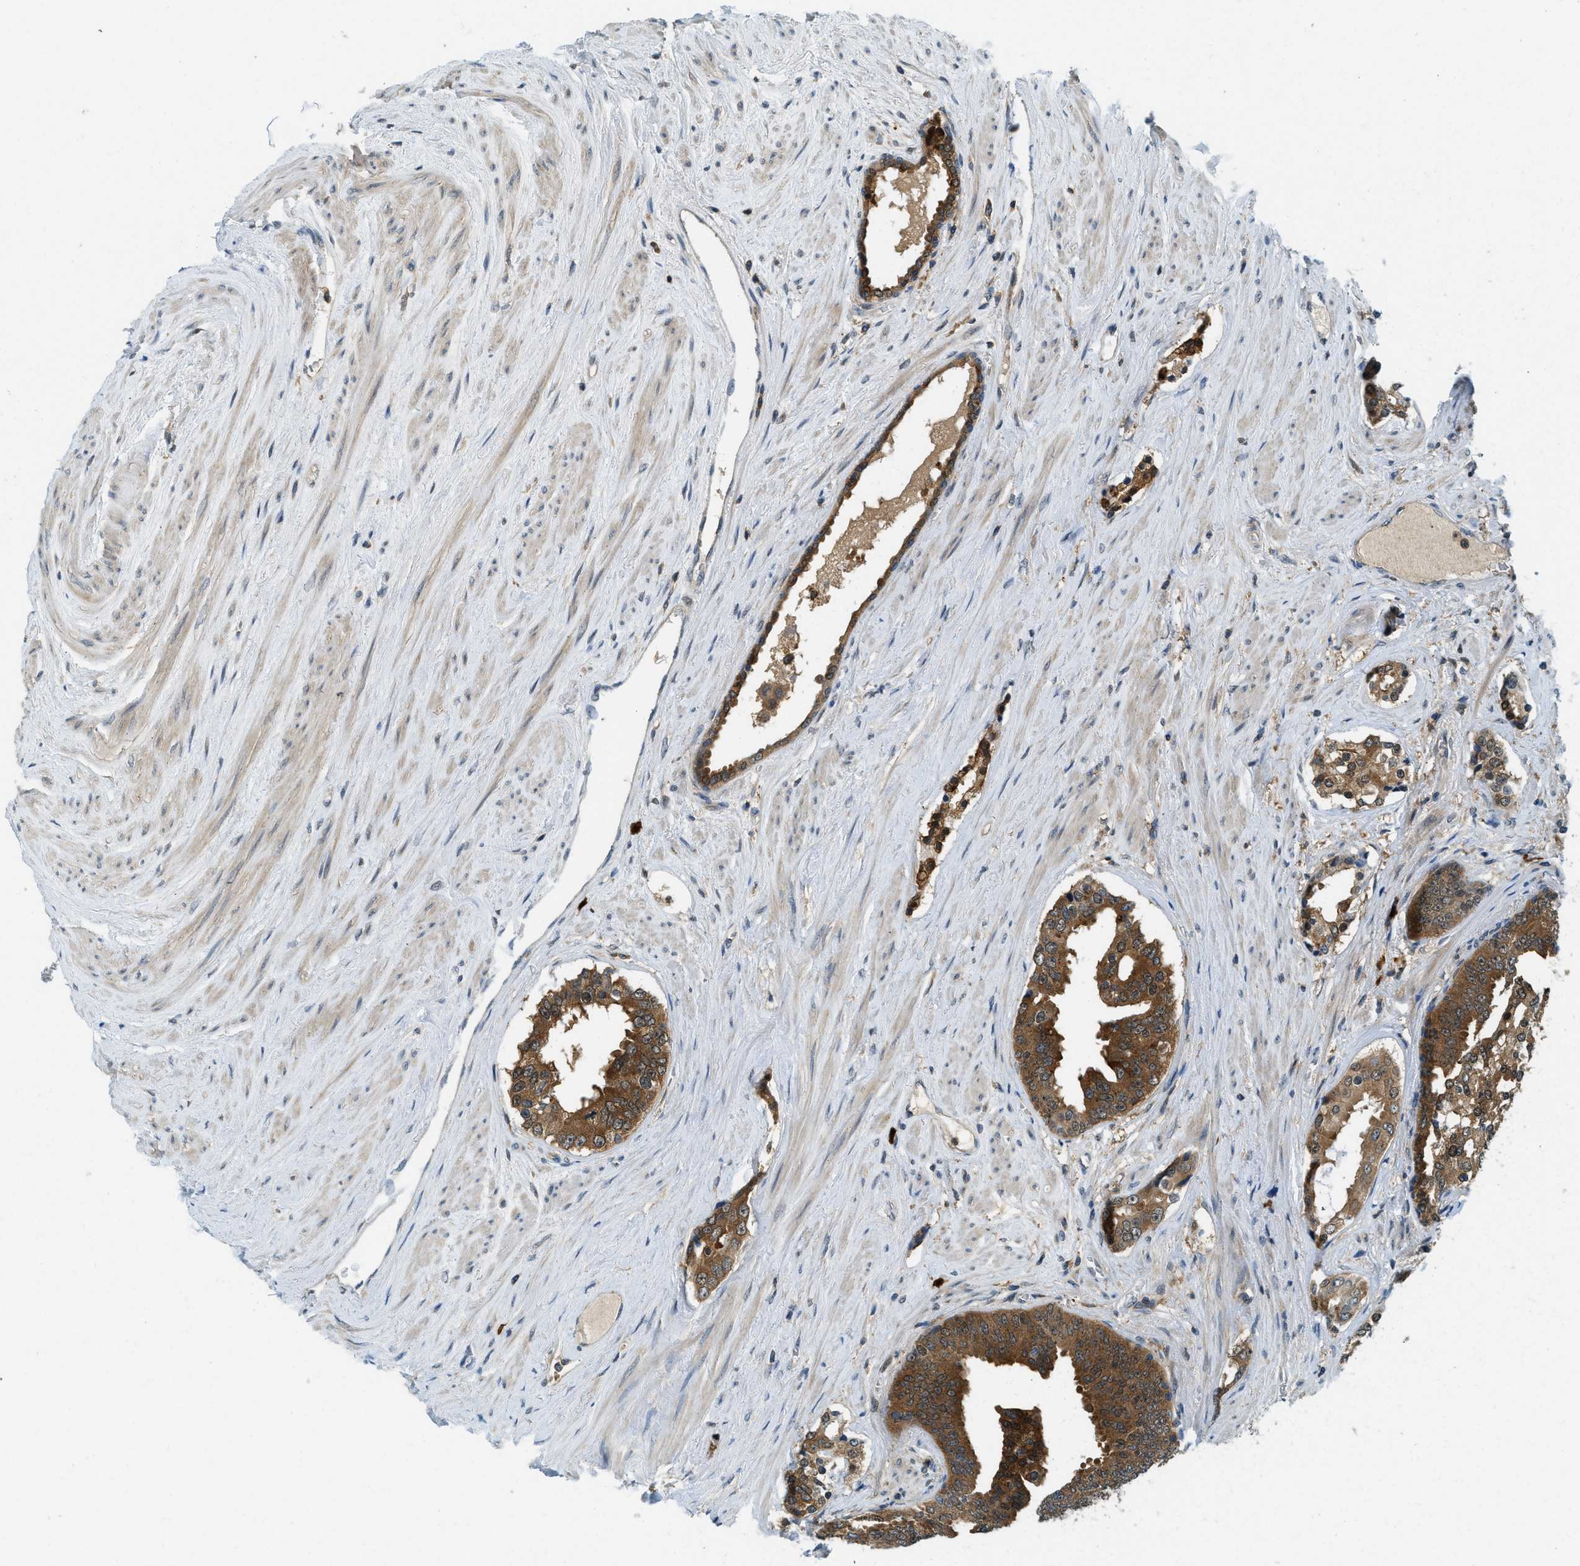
{"staining": {"intensity": "strong", "quantity": ">75%", "location": "cytoplasmic/membranous,nuclear"}, "tissue": "prostate cancer", "cell_type": "Tumor cells", "image_type": "cancer", "snomed": [{"axis": "morphology", "description": "Adenocarcinoma, High grade"}, {"axis": "topography", "description": "Prostate"}], "caption": "Approximately >75% of tumor cells in prostate high-grade adenocarcinoma display strong cytoplasmic/membranous and nuclear protein expression as visualized by brown immunohistochemical staining.", "gene": "GMPPB", "patient": {"sex": "male", "age": 71}}